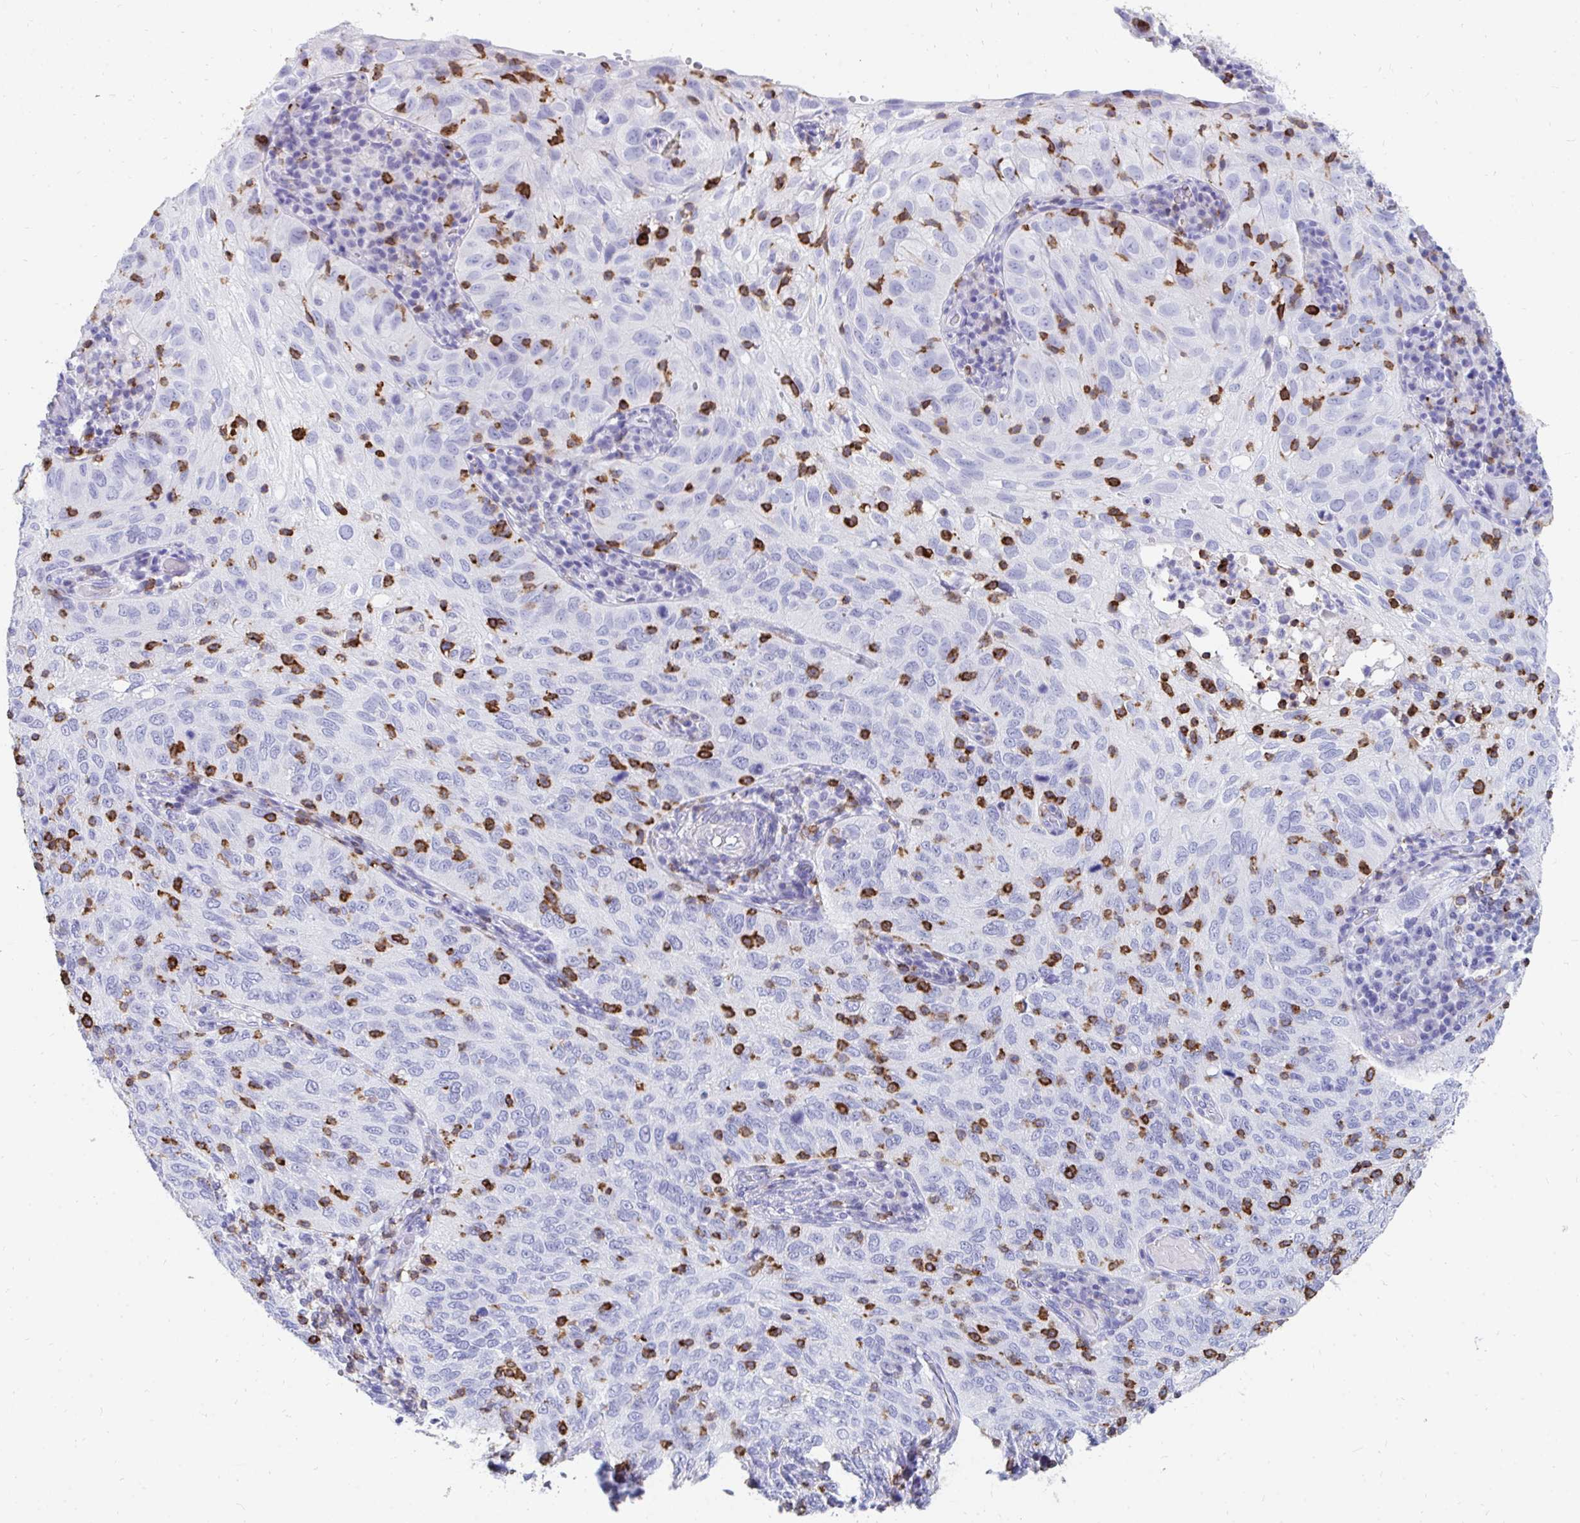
{"staining": {"intensity": "negative", "quantity": "none", "location": "none"}, "tissue": "cervical cancer", "cell_type": "Tumor cells", "image_type": "cancer", "snomed": [{"axis": "morphology", "description": "Squamous cell carcinoma, NOS"}, {"axis": "topography", "description": "Cervix"}], "caption": "The image reveals no staining of tumor cells in cervical cancer. (DAB immunohistochemistry, high magnification).", "gene": "CD7", "patient": {"sex": "female", "age": 52}}